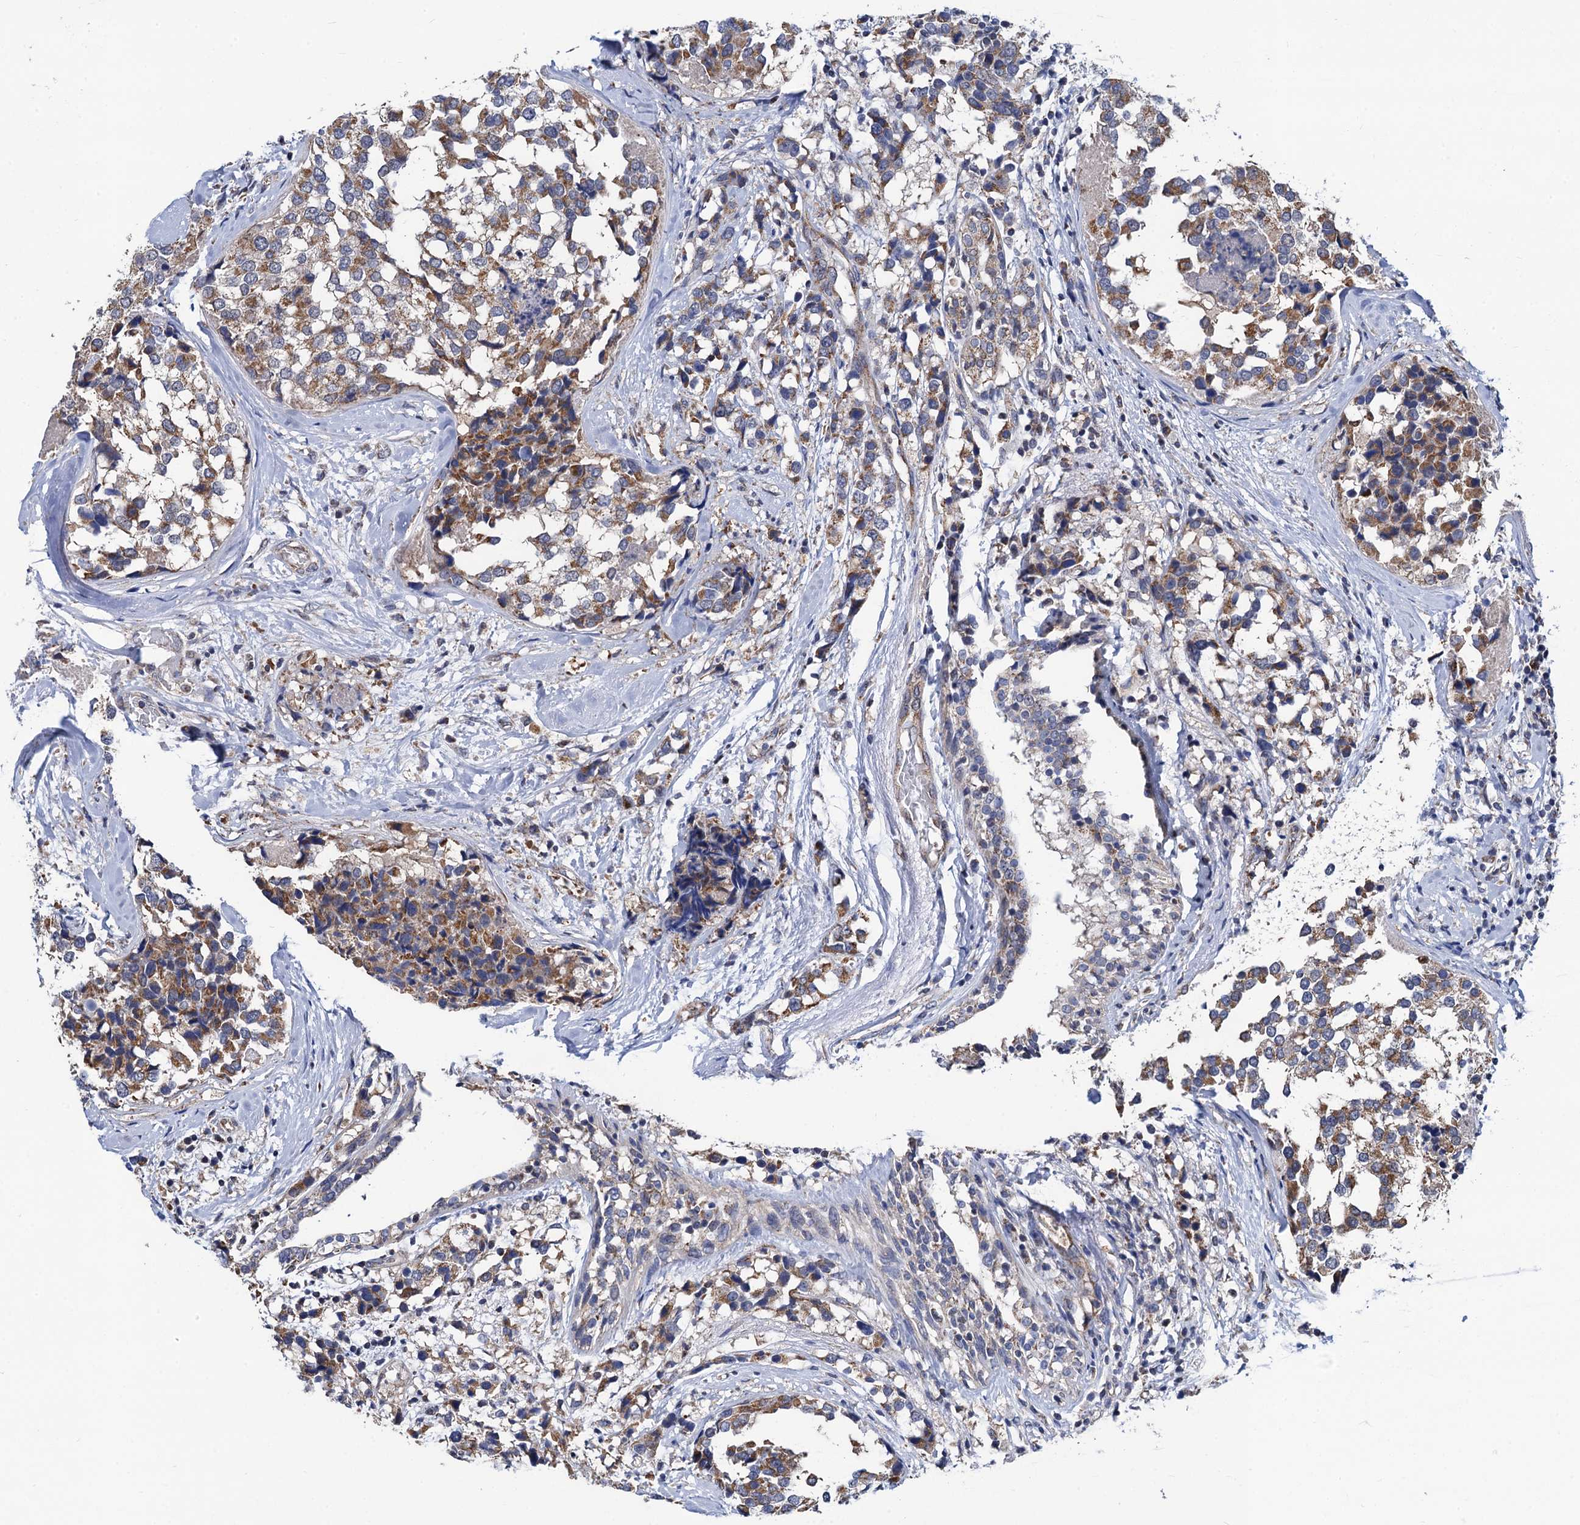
{"staining": {"intensity": "moderate", "quantity": ">75%", "location": "cytoplasmic/membranous"}, "tissue": "breast cancer", "cell_type": "Tumor cells", "image_type": "cancer", "snomed": [{"axis": "morphology", "description": "Lobular carcinoma"}, {"axis": "topography", "description": "Breast"}], "caption": "Breast cancer (lobular carcinoma) stained with immunohistochemistry shows moderate cytoplasmic/membranous staining in approximately >75% of tumor cells.", "gene": "PTCD3", "patient": {"sex": "female", "age": 59}}